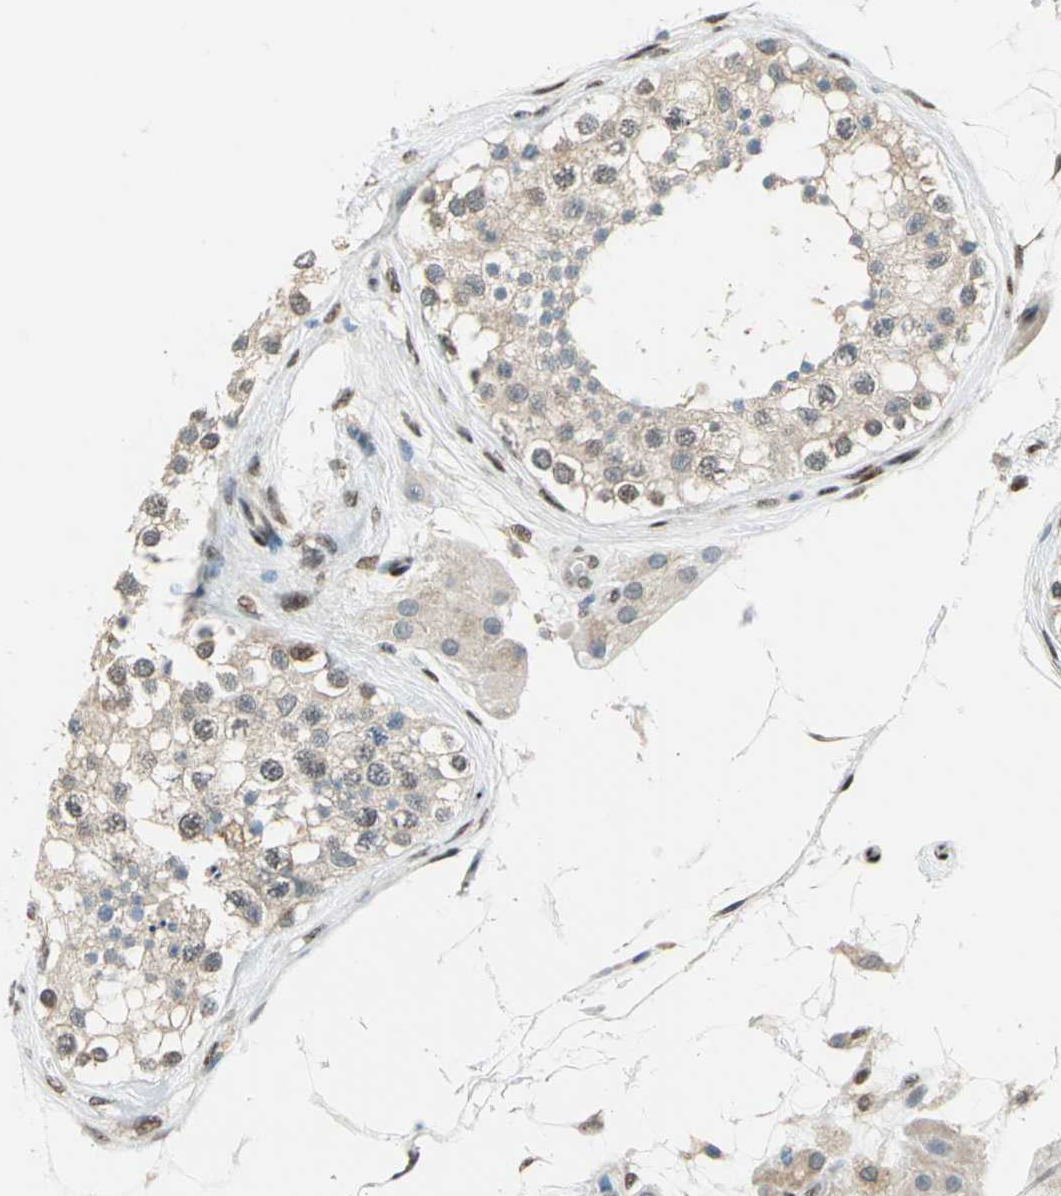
{"staining": {"intensity": "weak", "quantity": ">75%", "location": "cytoplasmic/membranous,nuclear"}, "tissue": "testis", "cell_type": "Cells in seminiferous ducts", "image_type": "normal", "snomed": [{"axis": "morphology", "description": "Normal tissue, NOS"}, {"axis": "topography", "description": "Testis"}], "caption": "Cells in seminiferous ducts exhibit low levels of weak cytoplasmic/membranous,nuclear expression in about >75% of cells in normal human testis.", "gene": "RBFOX2", "patient": {"sex": "male", "age": 68}}